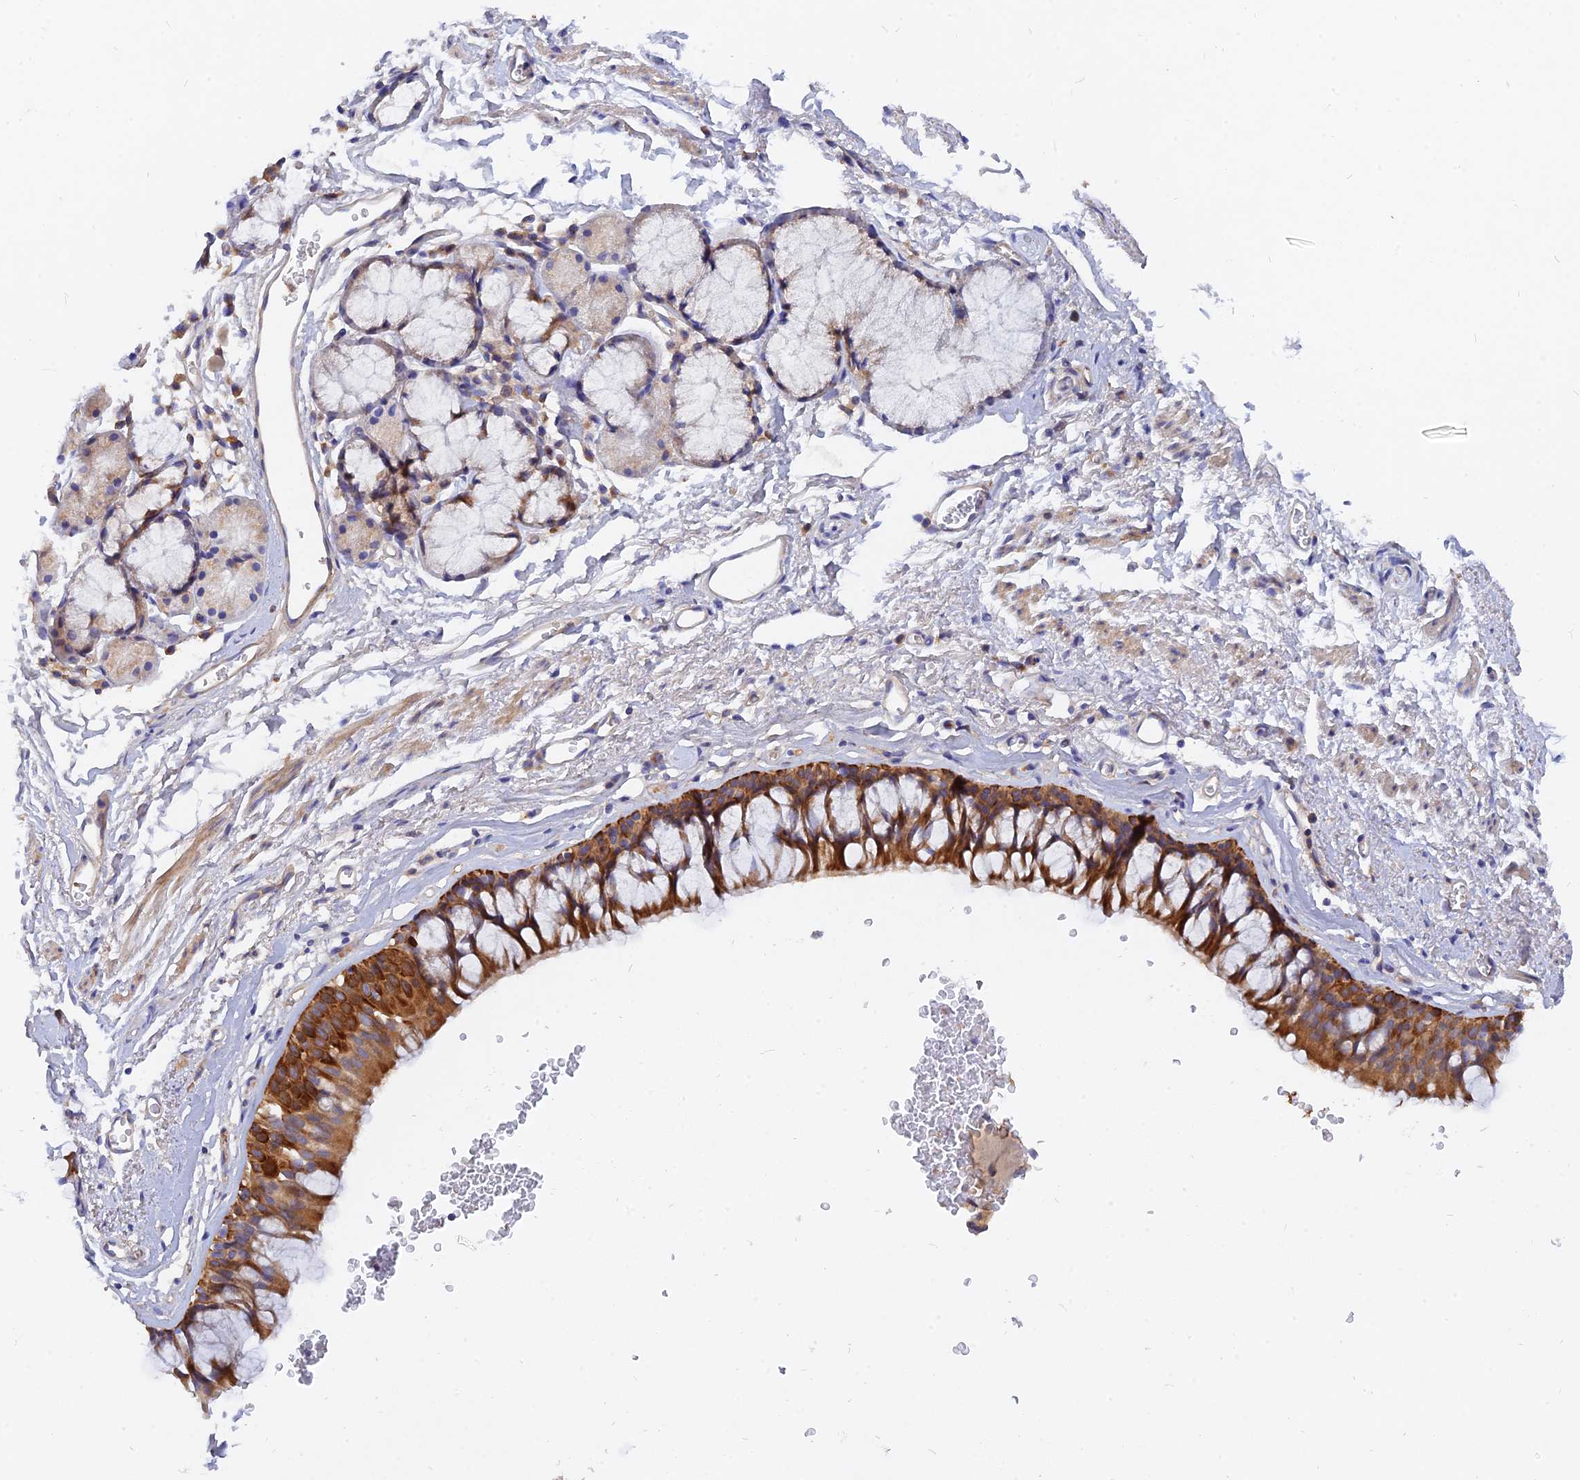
{"staining": {"intensity": "strong", "quantity": ">75%", "location": "cytoplasmic/membranous"}, "tissue": "bronchus", "cell_type": "Respiratory epithelial cells", "image_type": "normal", "snomed": [{"axis": "morphology", "description": "Normal tissue, NOS"}, {"axis": "morphology", "description": "Inflammation, NOS"}, {"axis": "topography", "description": "Cartilage tissue"}, {"axis": "topography", "description": "Bronchus"}, {"axis": "topography", "description": "Lung"}], "caption": "The photomicrograph reveals staining of benign bronchus, revealing strong cytoplasmic/membranous protein expression (brown color) within respiratory epithelial cells. (brown staining indicates protein expression, while blue staining denotes nuclei).", "gene": "MROH1", "patient": {"sex": "female", "age": 64}}